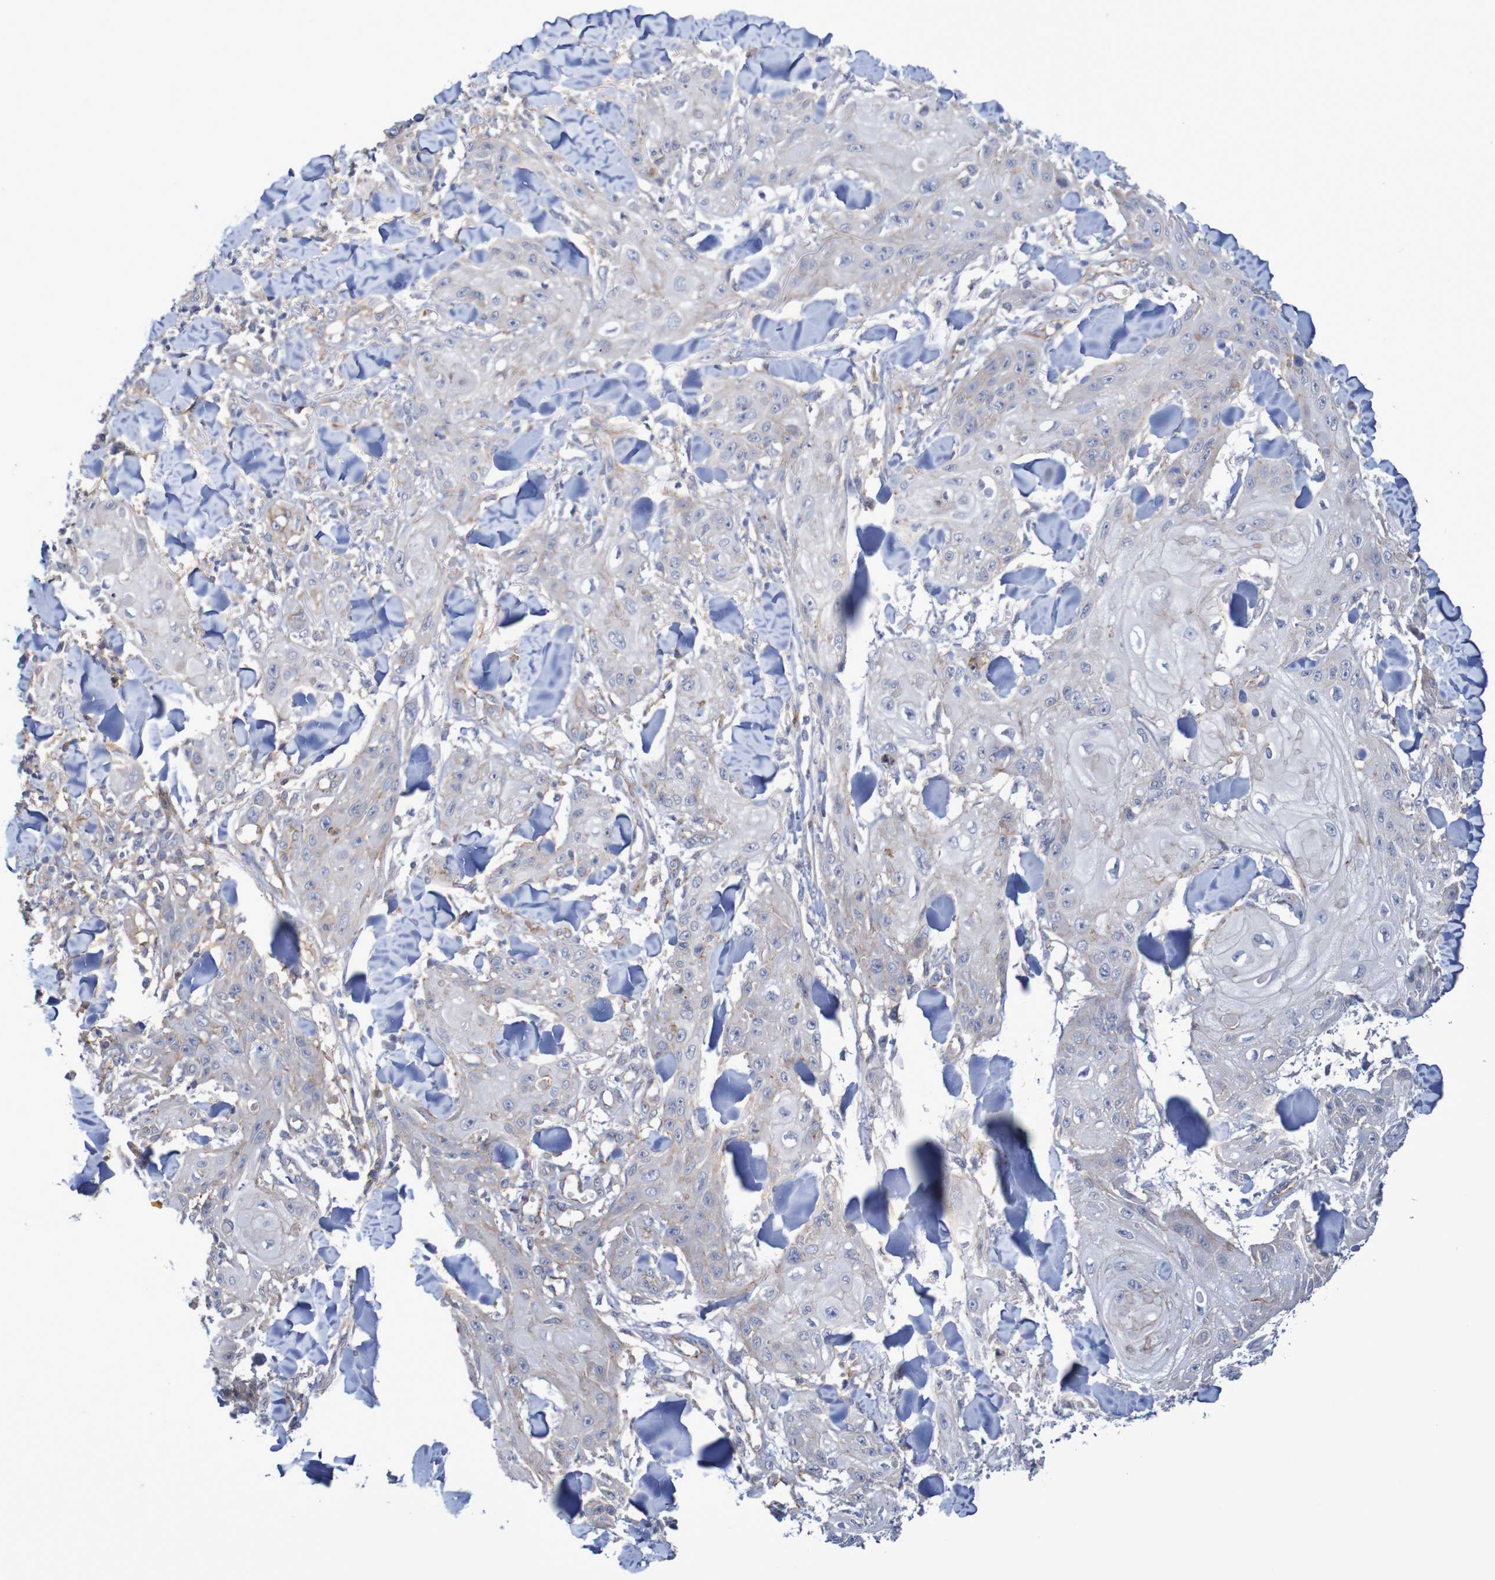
{"staining": {"intensity": "negative", "quantity": "none", "location": "none"}, "tissue": "skin cancer", "cell_type": "Tumor cells", "image_type": "cancer", "snomed": [{"axis": "morphology", "description": "Squamous cell carcinoma, NOS"}, {"axis": "topography", "description": "Skin"}], "caption": "An immunohistochemistry micrograph of skin squamous cell carcinoma is shown. There is no staining in tumor cells of skin squamous cell carcinoma.", "gene": "NECTIN2", "patient": {"sex": "male", "age": 74}}